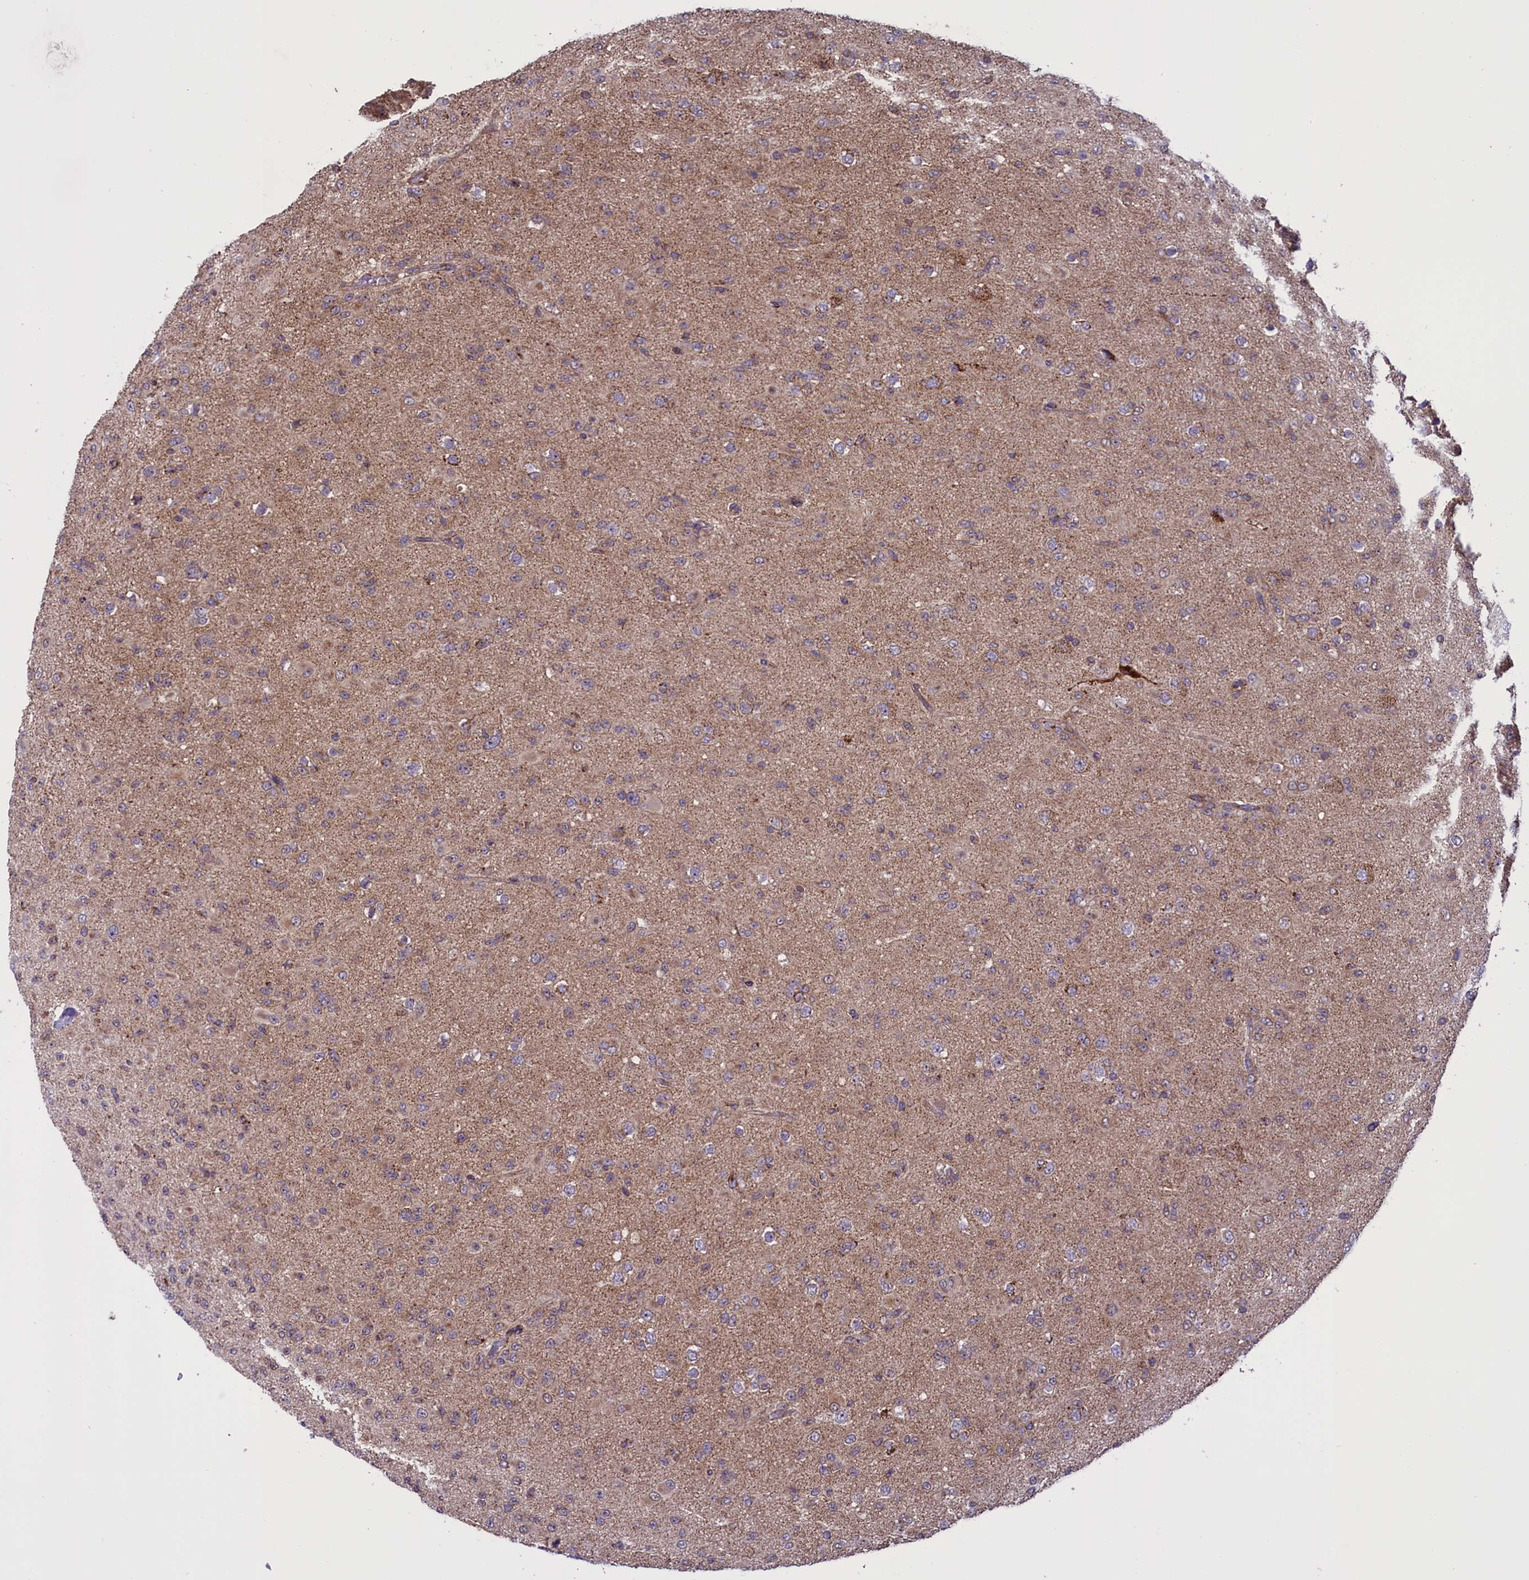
{"staining": {"intensity": "moderate", "quantity": ">75%", "location": "cytoplasmic/membranous"}, "tissue": "glioma", "cell_type": "Tumor cells", "image_type": "cancer", "snomed": [{"axis": "morphology", "description": "Glioma, malignant, Low grade"}, {"axis": "topography", "description": "Brain"}], "caption": "Immunohistochemistry (IHC) of human glioma reveals medium levels of moderate cytoplasmic/membranous expression in about >75% of tumor cells.", "gene": "GLRX5", "patient": {"sex": "male", "age": 65}}